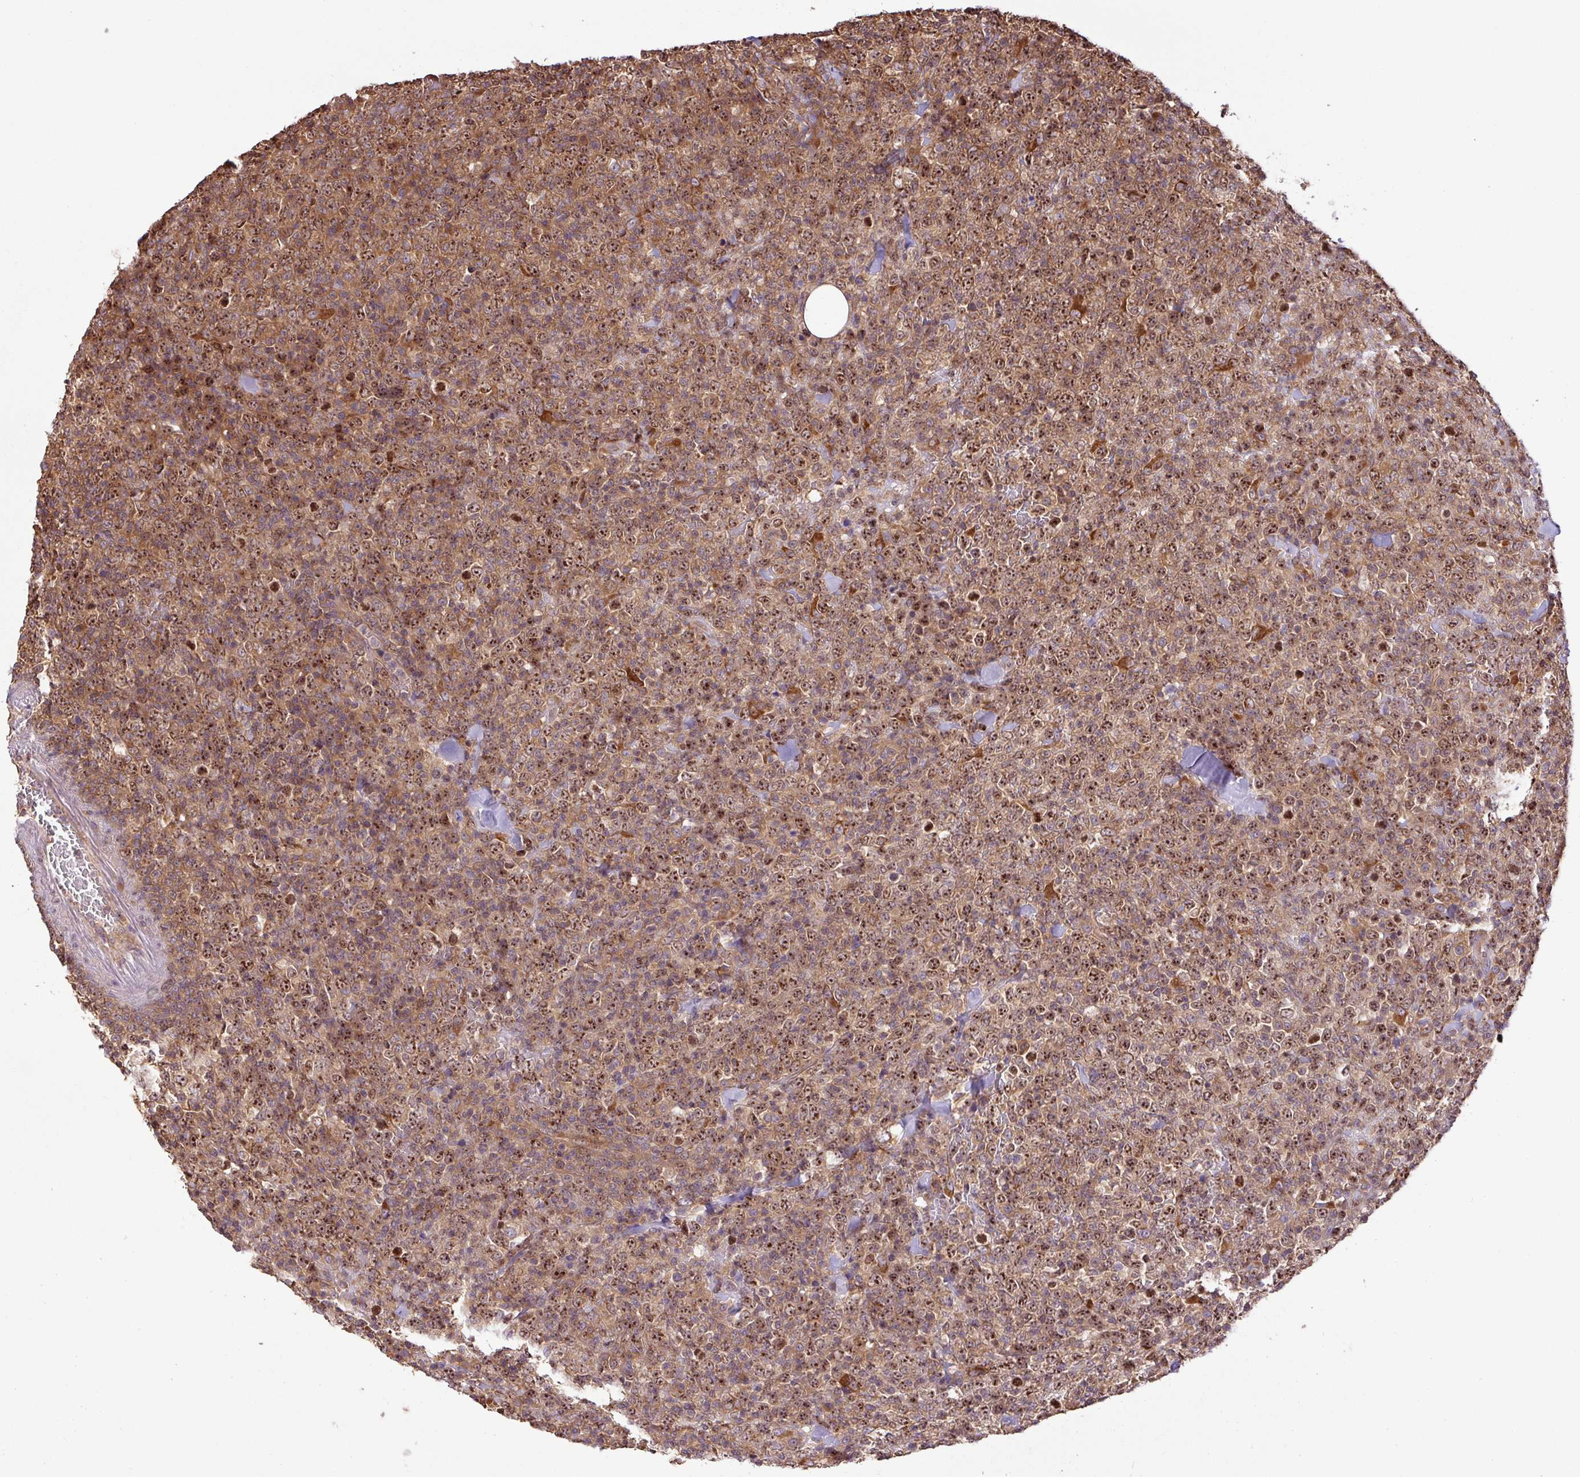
{"staining": {"intensity": "moderate", "quantity": ">75%", "location": "cytoplasmic/membranous,nuclear"}, "tissue": "lymphoma", "cell_type": "Tumor cells", "image_type": "cancer", "snomed": [{"axis": "morphology", "description": "Malignant lymphoma, non-Hodgkin's type, High grade"}, {"axis": "topography", "description": "Colon"}], "caption": "About >75% of tumor cells in human malignant lymphoma, non-Hodgkin's type (high-grade) display moderate cytoplasmic/membranous and nuclear protein positivity as visualized by brown immunohistochemical staining.", "gene": "VENTX", "patient": {"sex": "female", "age": 53}}